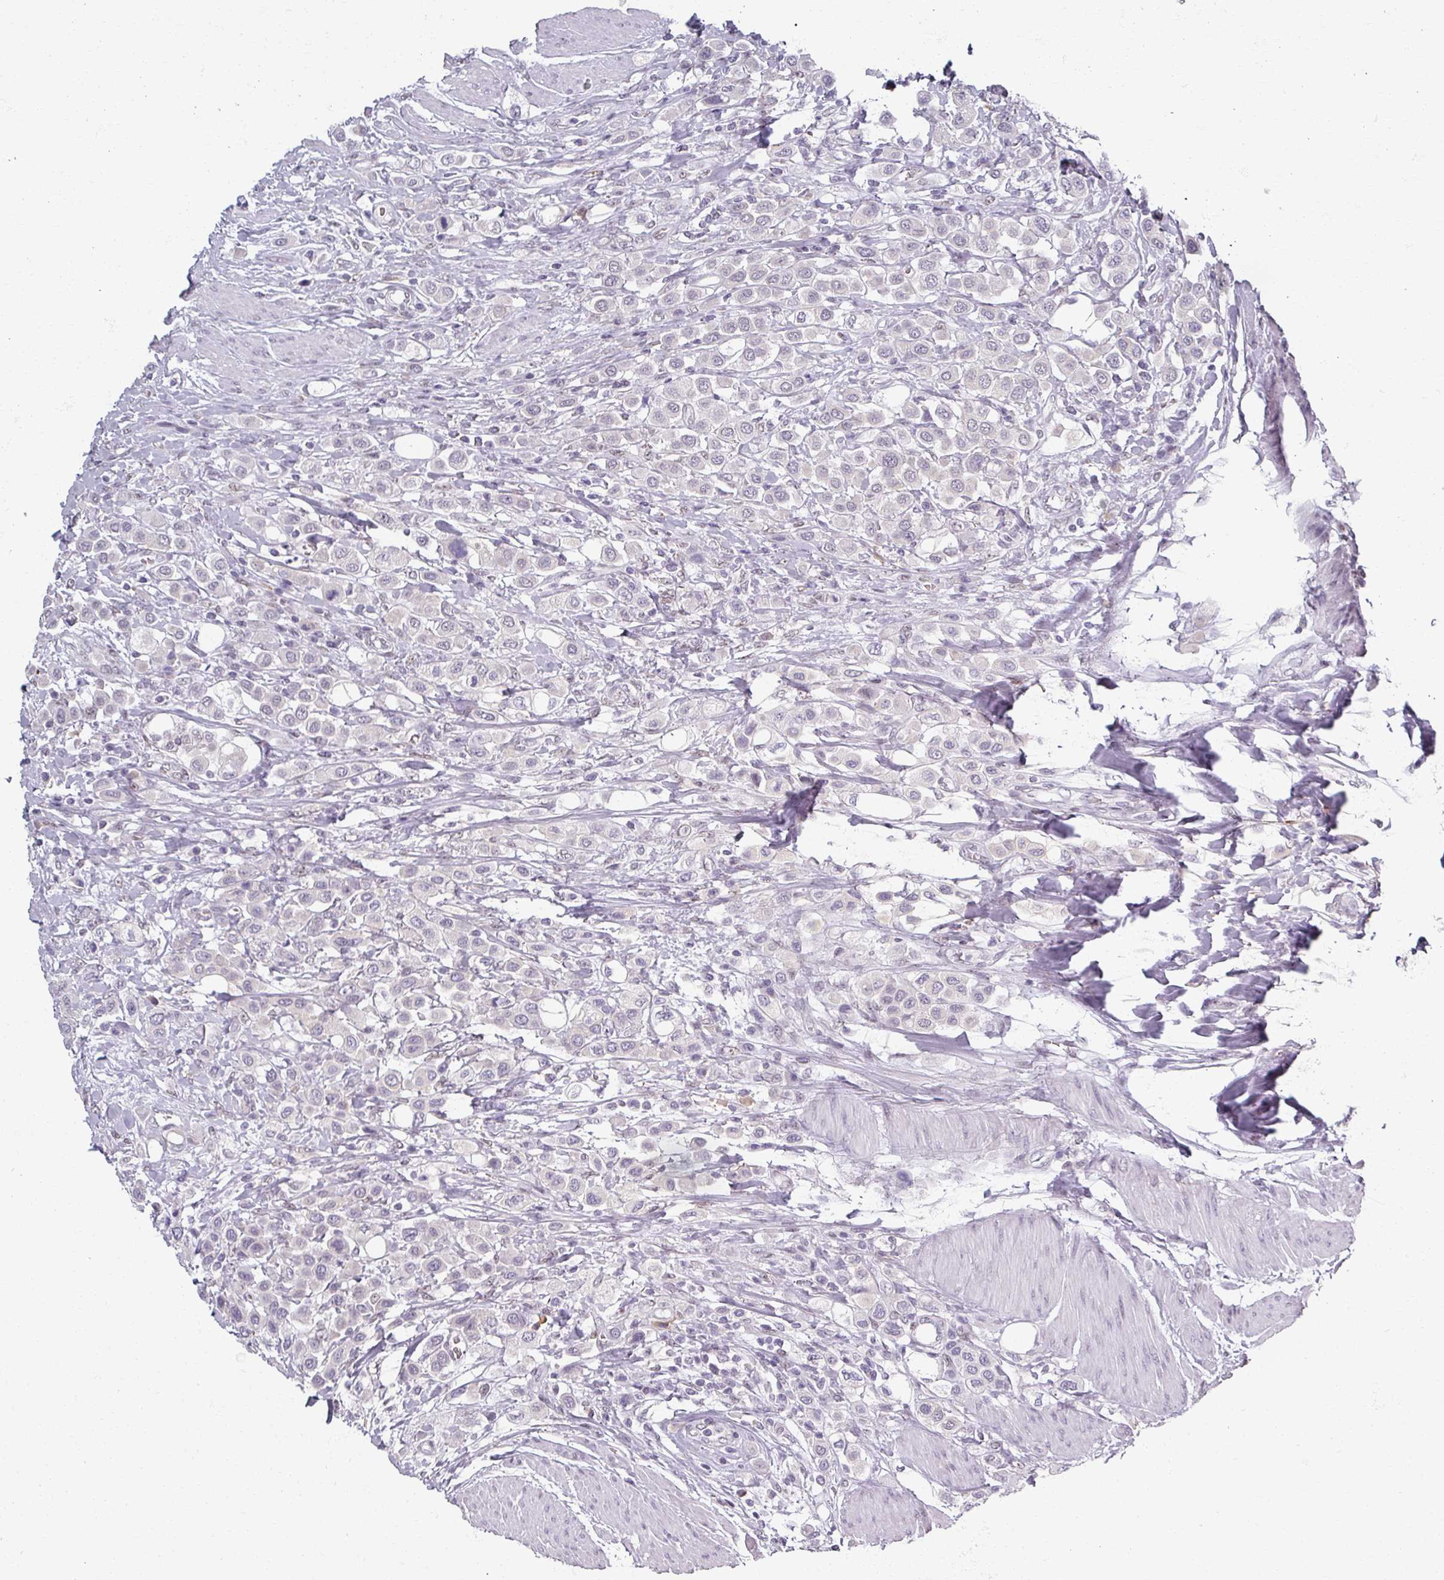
{"staining": {"intensity": "negative", "quantity": "none", "location": "none"}, "tissue": "urothelial cancer", "cell_type": "Tumor cells", "image_type": "cancer", "snomed": [{"axis": "morphology", "description": "Urothelial carcinoma, High grade"}, {"axis": "topography", "description": "Urinary bladder"}], "caption": "Immunohistochemistry (IHC) histopathology image of neoplastic tissue: human urothelial carcinoma (high-grade) stained with DAB demonstrates no significant protein expression in tumor cells.", "gene": "RIPOR3", "patient": {"sex": "male", "age": 50}}